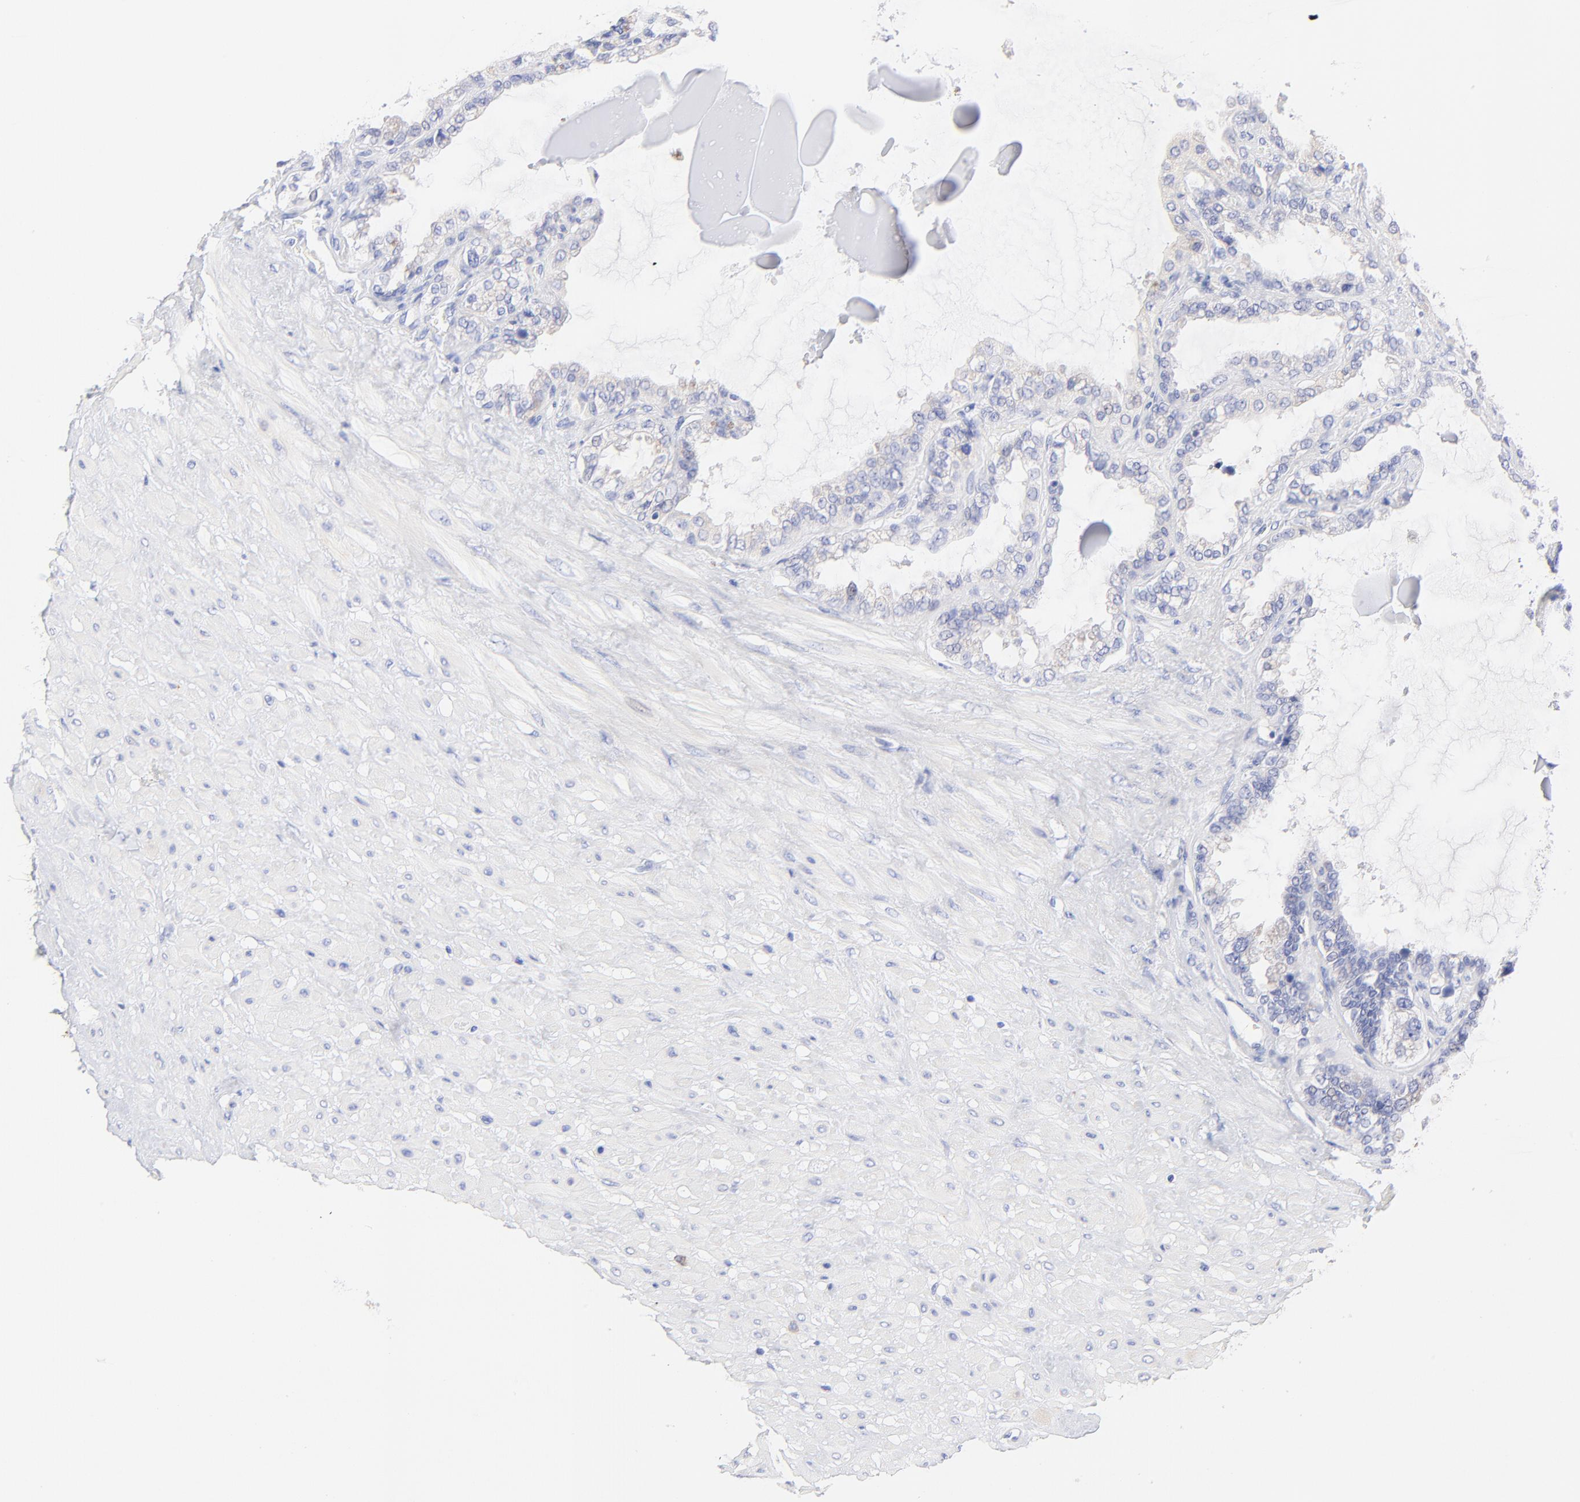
{"staining": {"intensity": "negative", "quantity": "none", "location": "none"}, "tissue": "seminal vesicle", "cell_type": "Glandular cells", "image_type": "normal", "snomed": [{"axis": "morphology", "description": "Normal tissue, NOS"}, {"axis": "morphology", "description": "Inflammation, NOS"}, {"axis": "topography", "description": "Urinary bladder"}, {"axis": "topography", "description": "Prostate"}, {"axis": "topography", "description": "Seminal veicle"}], "caption": "Immunohistochemical staining of benign seminal vesicle demonstrates no significant staining in glandular cells.", "gene": "EBP", "patient": {"sex": "male", "age": 82}}